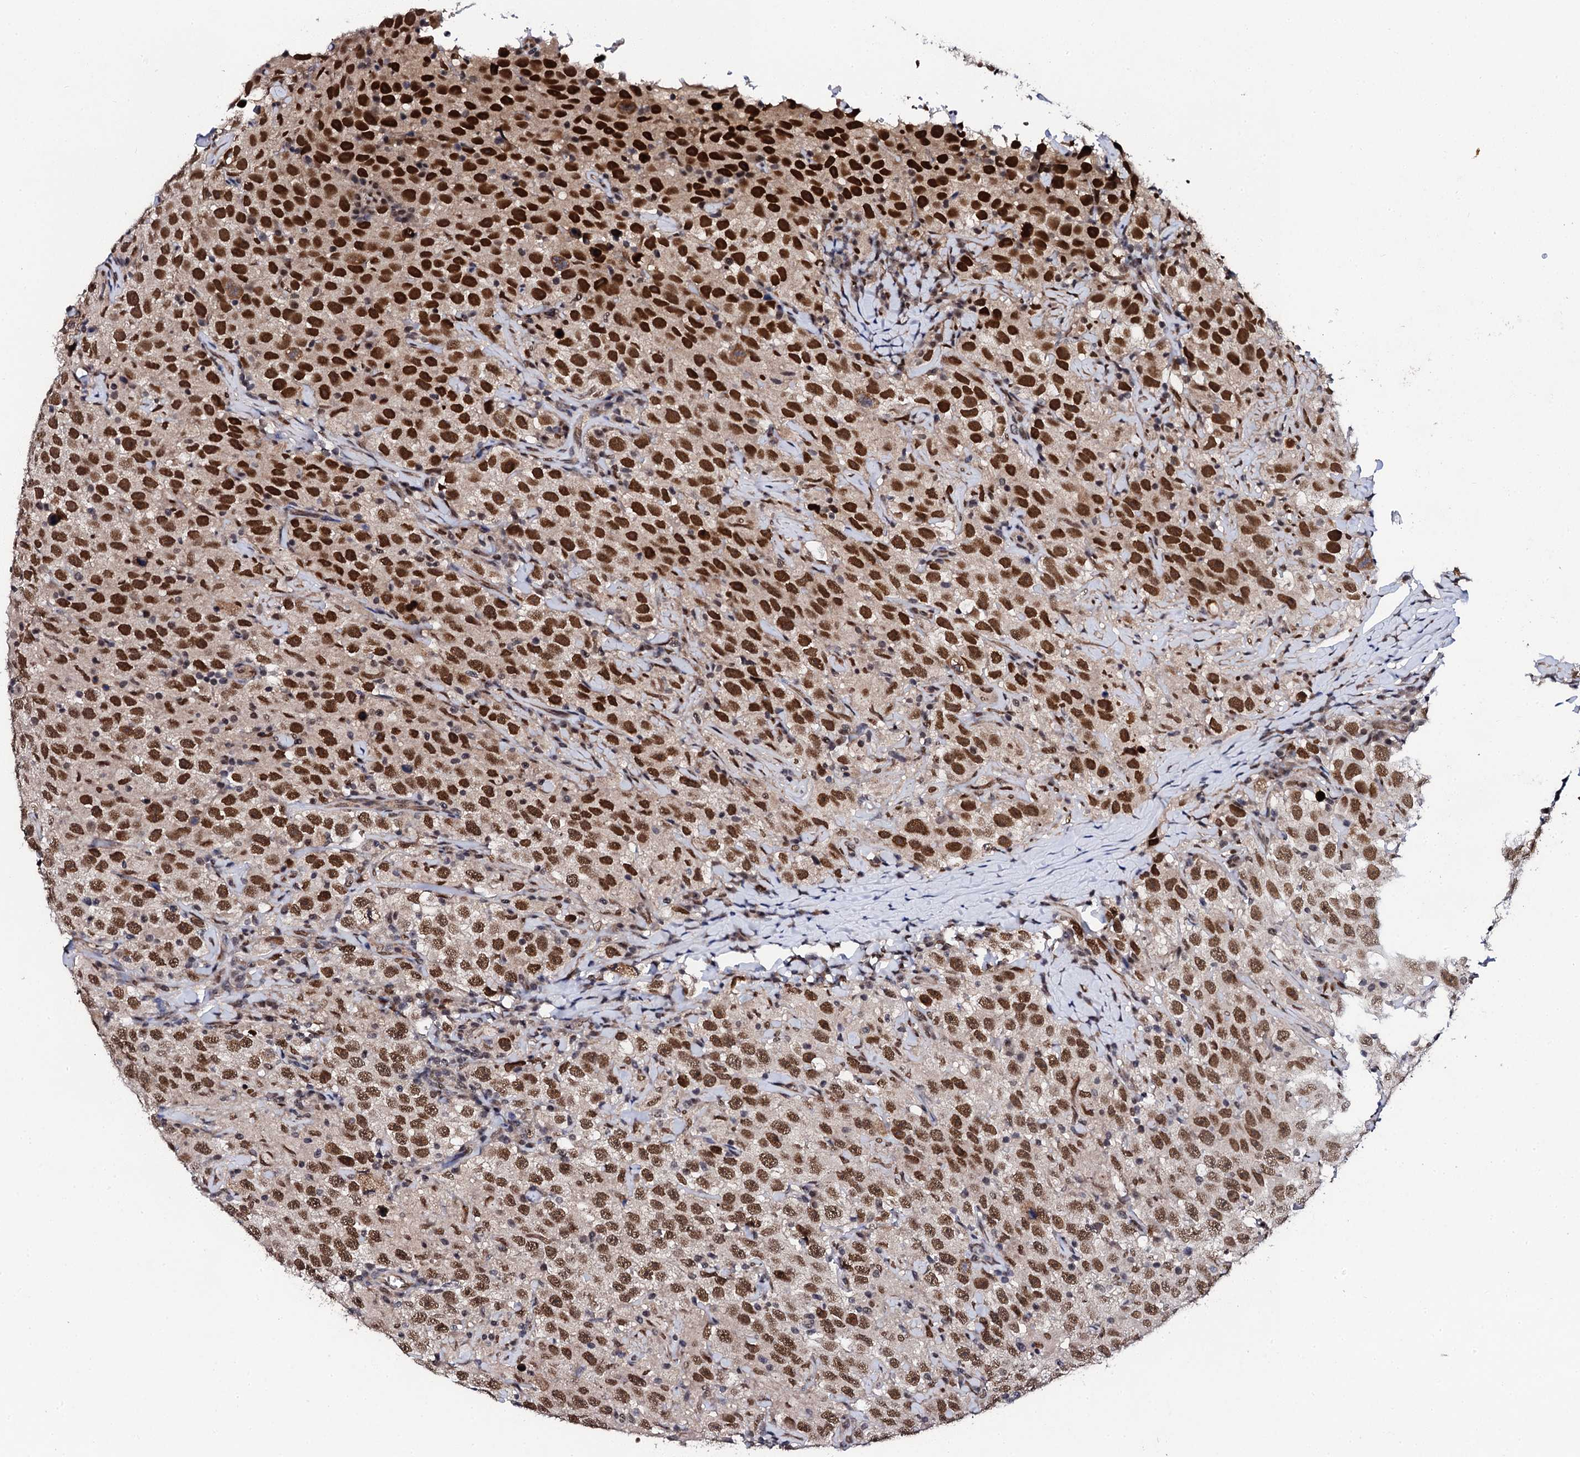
{"staining": {"intensity": "strong", "quantity": ">75%", "location": "nuclear"}, "tissue": "testis cancer", "cell_type": "Tumor cells", "image_type": "cancer", "snomed": [{"axis": "morphology", "description": "Seminoma, NOS"}, {"axis": "topography", "description": "Testis"}], "caption": "The immunohistochemical stain labels strong nuclear expression in tumor cells of seminoma (testis) tissue.", "gene": "CSTF3", "patient": {"sex": "male", "age": 41}}